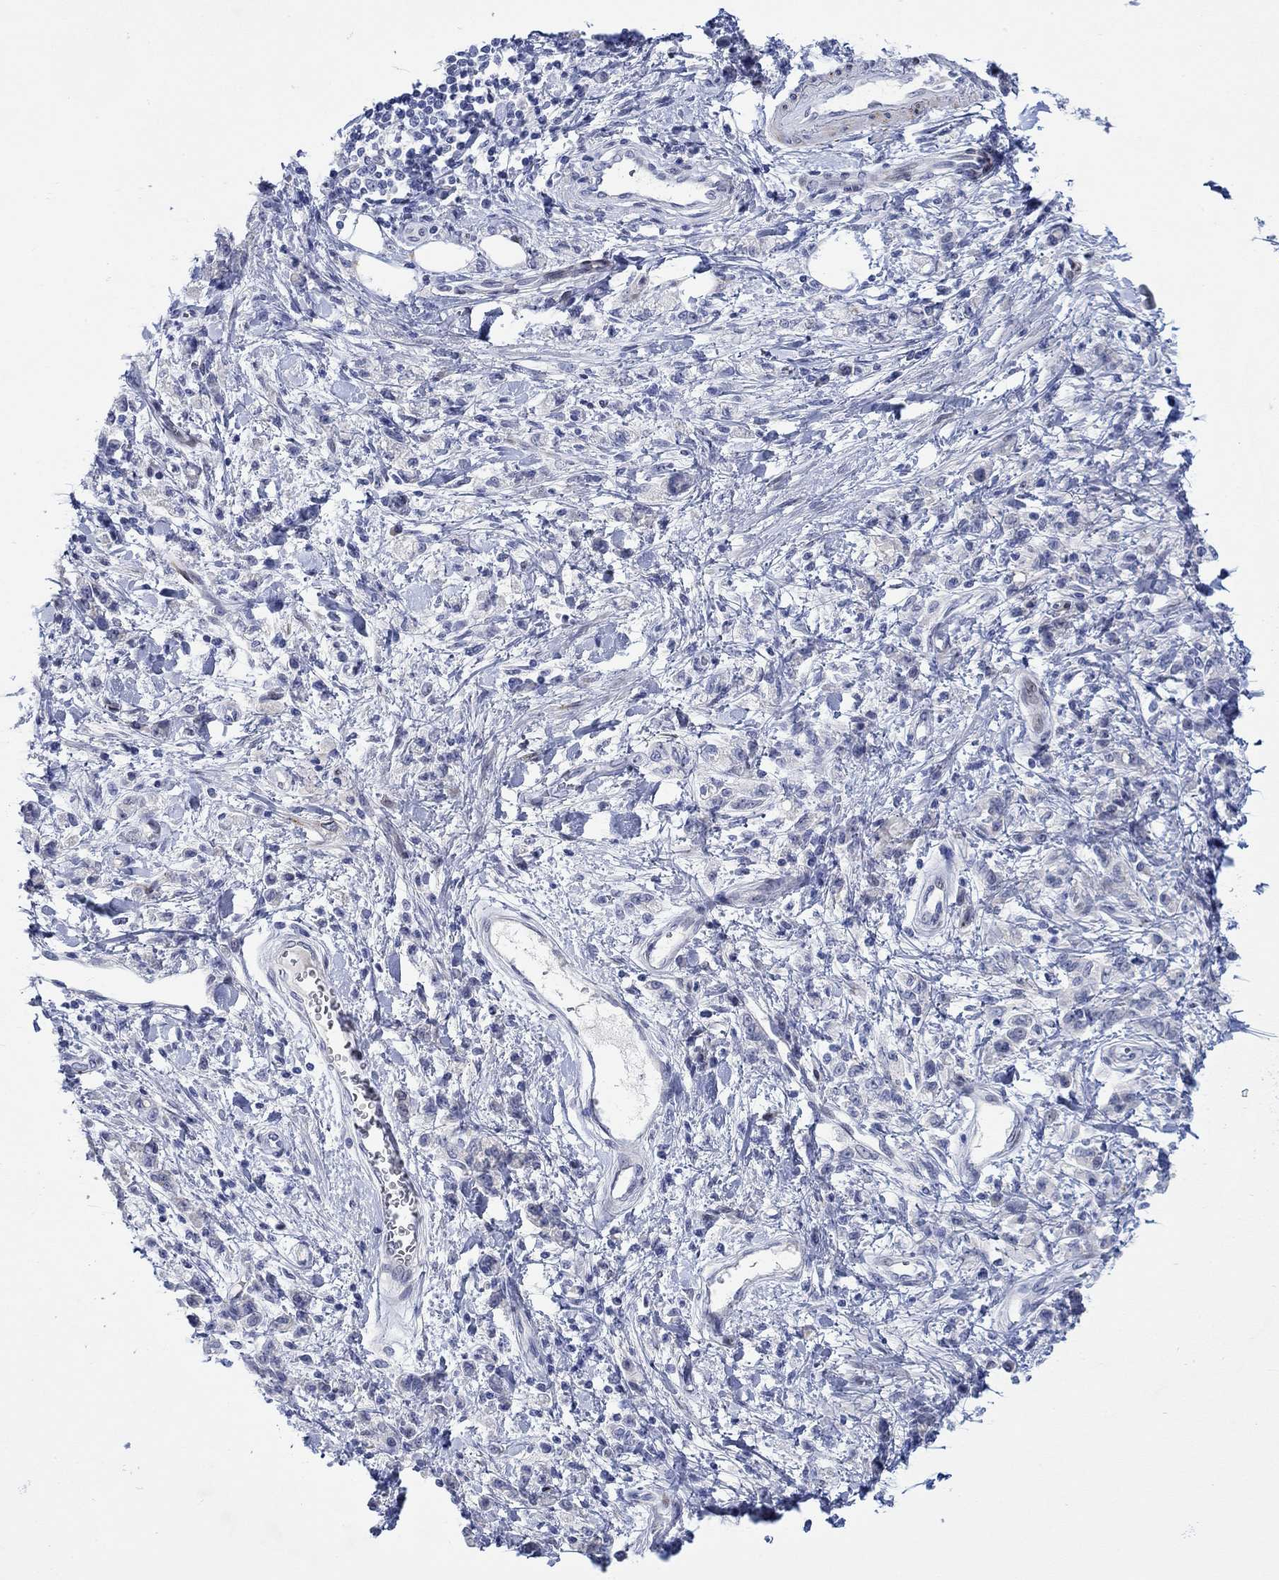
{"staining": {"intensity": "negative", "quantity": "none", "location": "none"}, "tissue": "stomach cancer", "cell_type": "Tumor cells", "image_type": "cancer", "snomed": [{"axis": "morphology", "description": "Adenocarcinoma, NOS"}, {"axis": "topography", "description": "Stomach"}], "caption": "The histopathology image shows no staining of tumor cells in stomach adenocarcinoma.", "gene": "KSR2", "patient": {"sex": "male", "age": 77}}